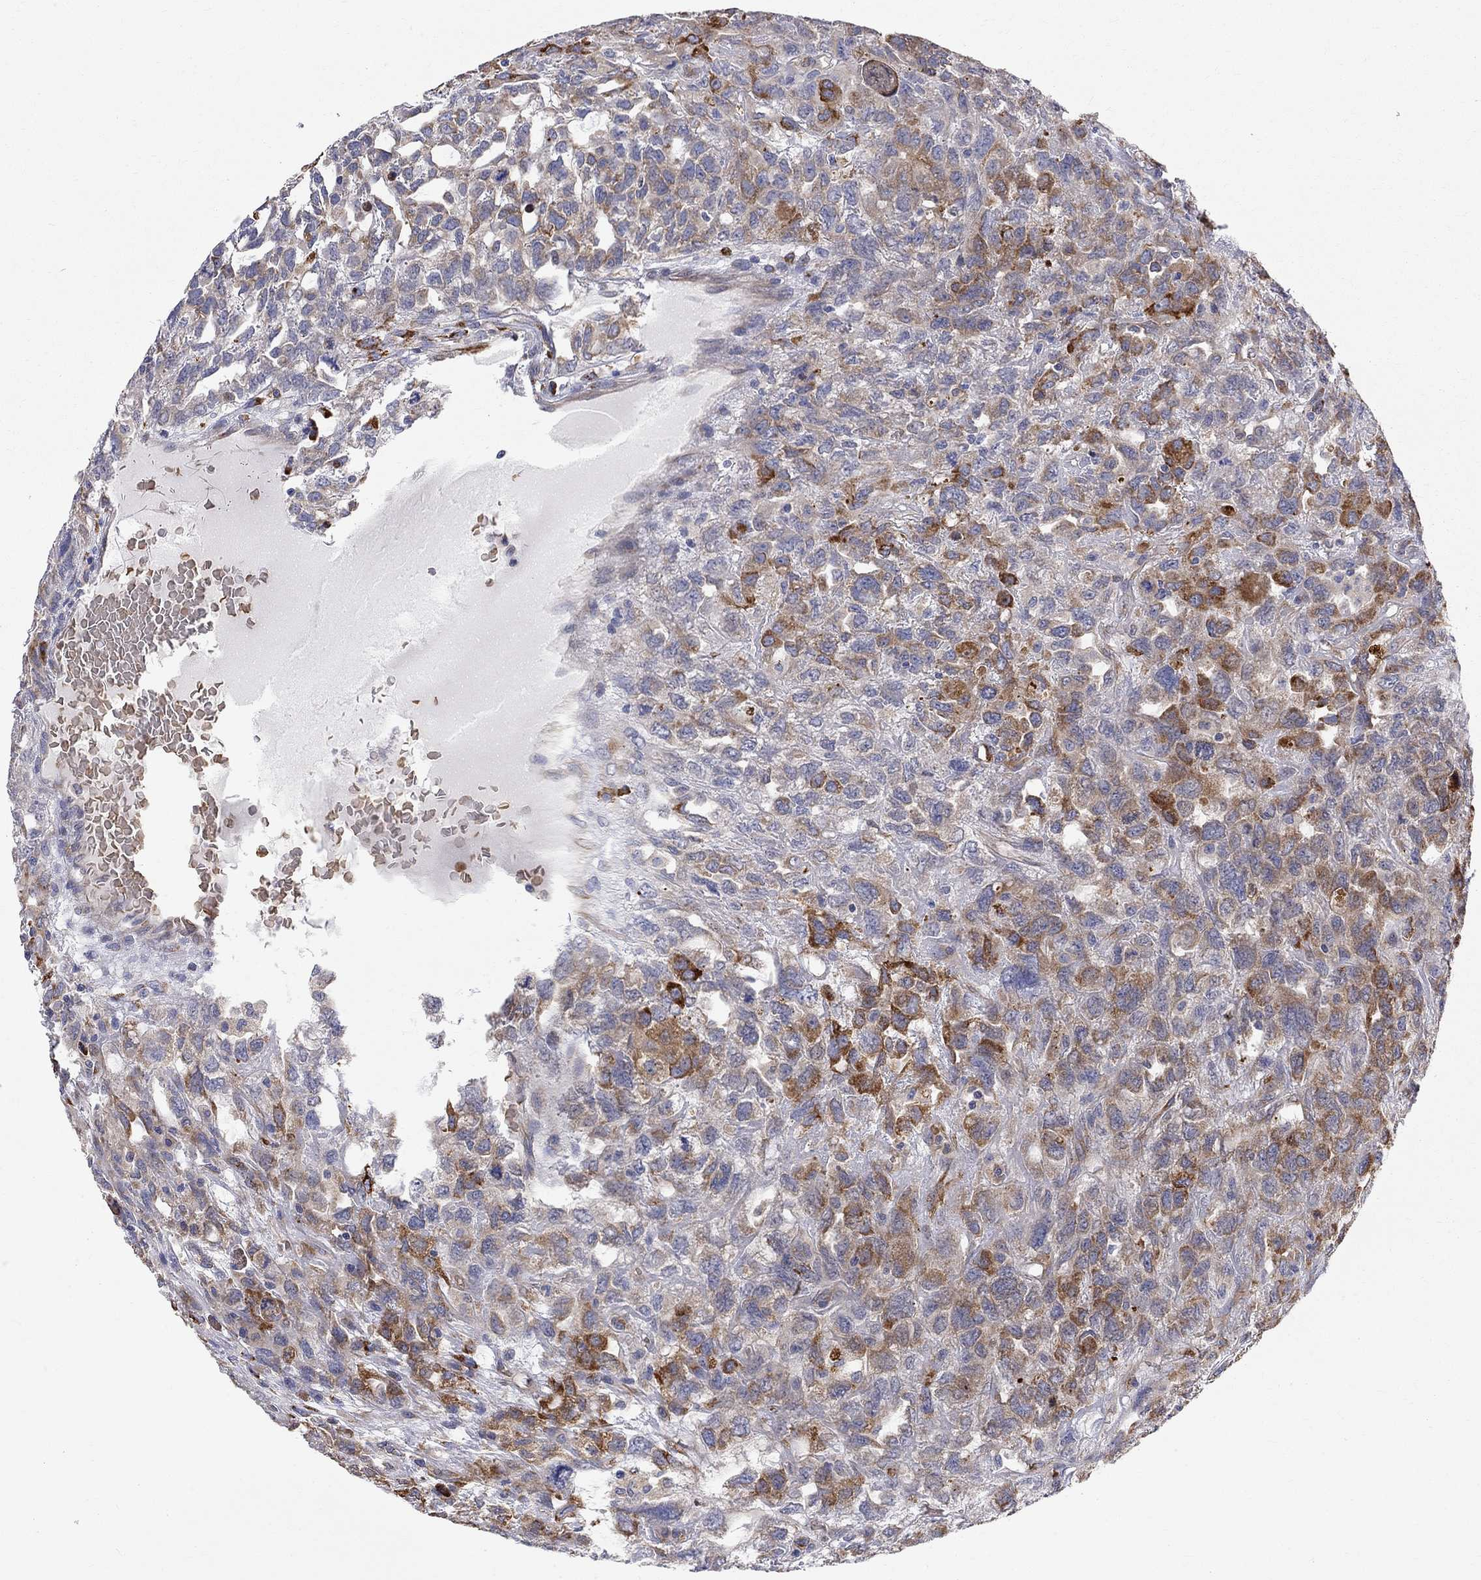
{"staining": {"intensity": "strong", "quantity": "25%-75%", "location": "cytoplasmic/membranous"}, "tissue": "testis cancer", "cell_type": "Tumor cells", "image_type": "cancer", "snomed": [{"axis": "morphology", "description": "Seminoma, NOS"}, {"axis": "topography", "description": "Testis"}], "caption": "A high-resolution micrograph shows immunohistochemistry (IHC) staining of seminoma (testis), which reveals strong cytoplasmic/membranous expression in approximately 25%-75% of tumor cells.", "gene": "CASTOR1", "patient": {"sex": "male", "age": 52}}